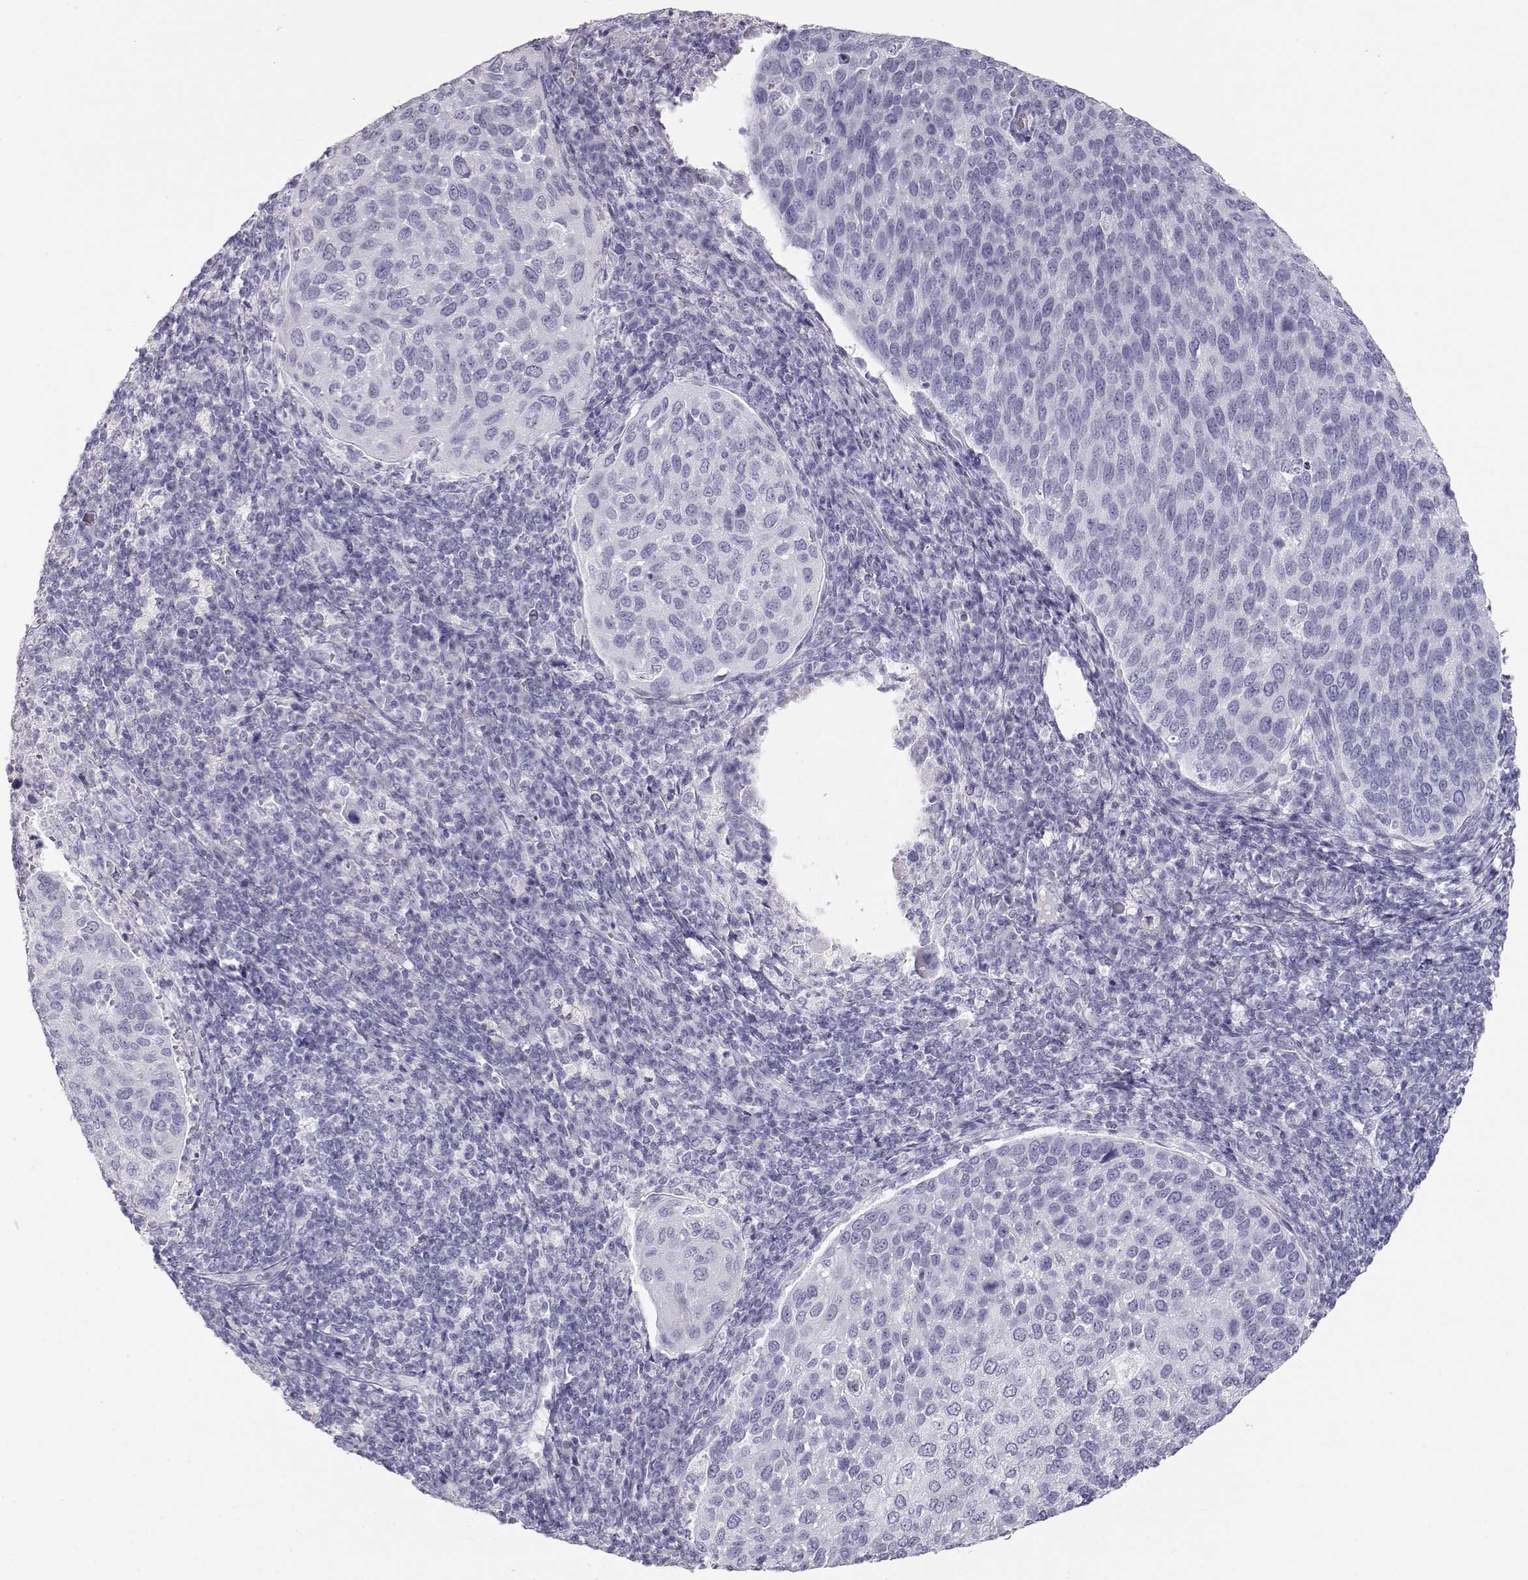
{"staining": {"intensity": "negative", "quantity": "none", "location": "none"}, "tissue": "cervical cancer", "cell_type": "Tumor cells", "image_type": "cancer", "snomed": [{"axis": "morphology", "description": "Squamous cell carcinoma, NOS"}, {"axis": "topography", "description": "Cervix"}], "caption": "DAB (3,3'-diaminobenzidine) immunohistochemical staining of human cervical cancer exhibits no significant staining in tumor cells. (DAB immunohistochemistry (IHC), high magnification).", "gene": "TKTL1", "patient": {"sex": "female", "age": 54}}